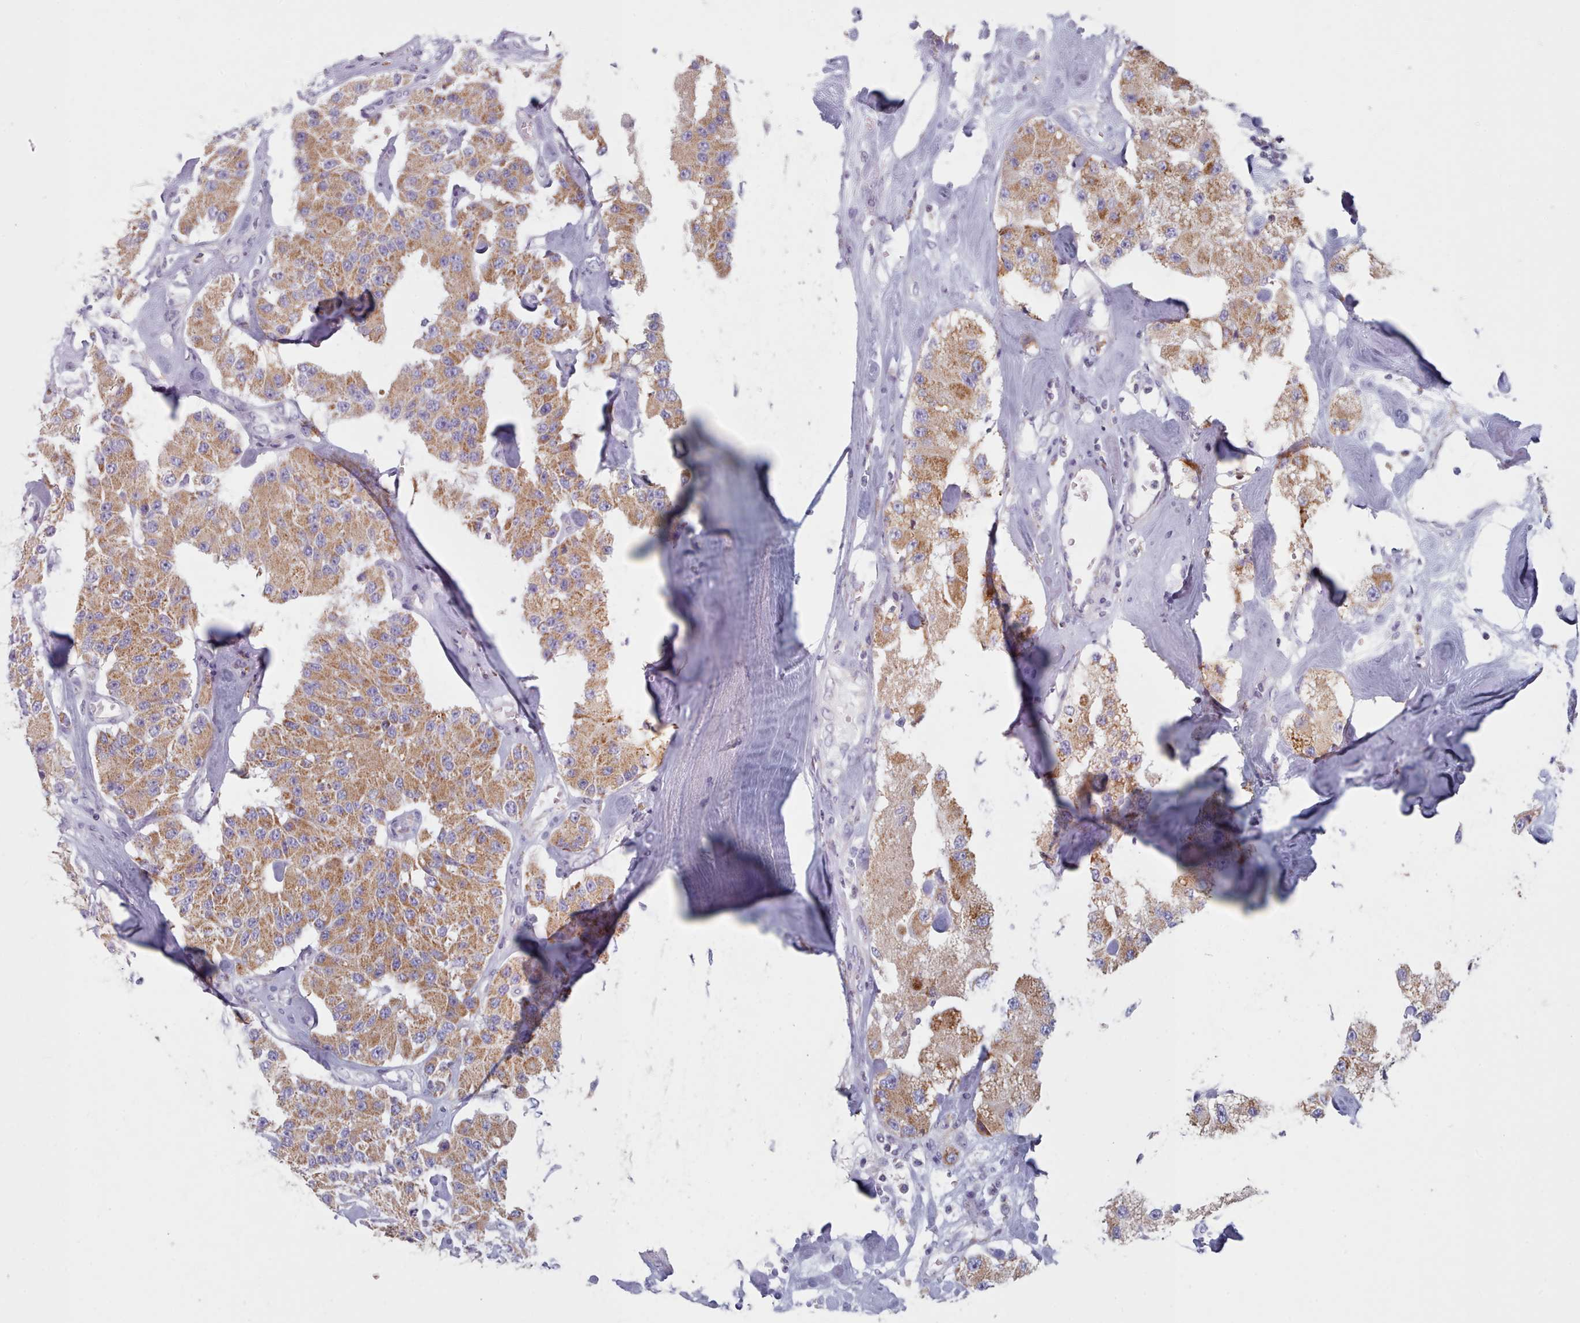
{"staining": {"intensity": "moderate", "quantity": ">75%", "location": "cytoplasmic/membranous"}, "tissue": "carcinoid", "cell_type": "Tumor cells", "image_type": "cancer", "snomed": [{"axis": "morphology", "description": "Carcinoid, malignant, NOS"}, {"axis": "topography", "description": "Pancreas"}], "caption": "Carcinoid stained with a brown dye exhibits moderate cytoplasmic/membranous positive staining in about >75% of tumor cells.", "gene": "FAM170B", "patient": {"sex": "male", "age": 41}}